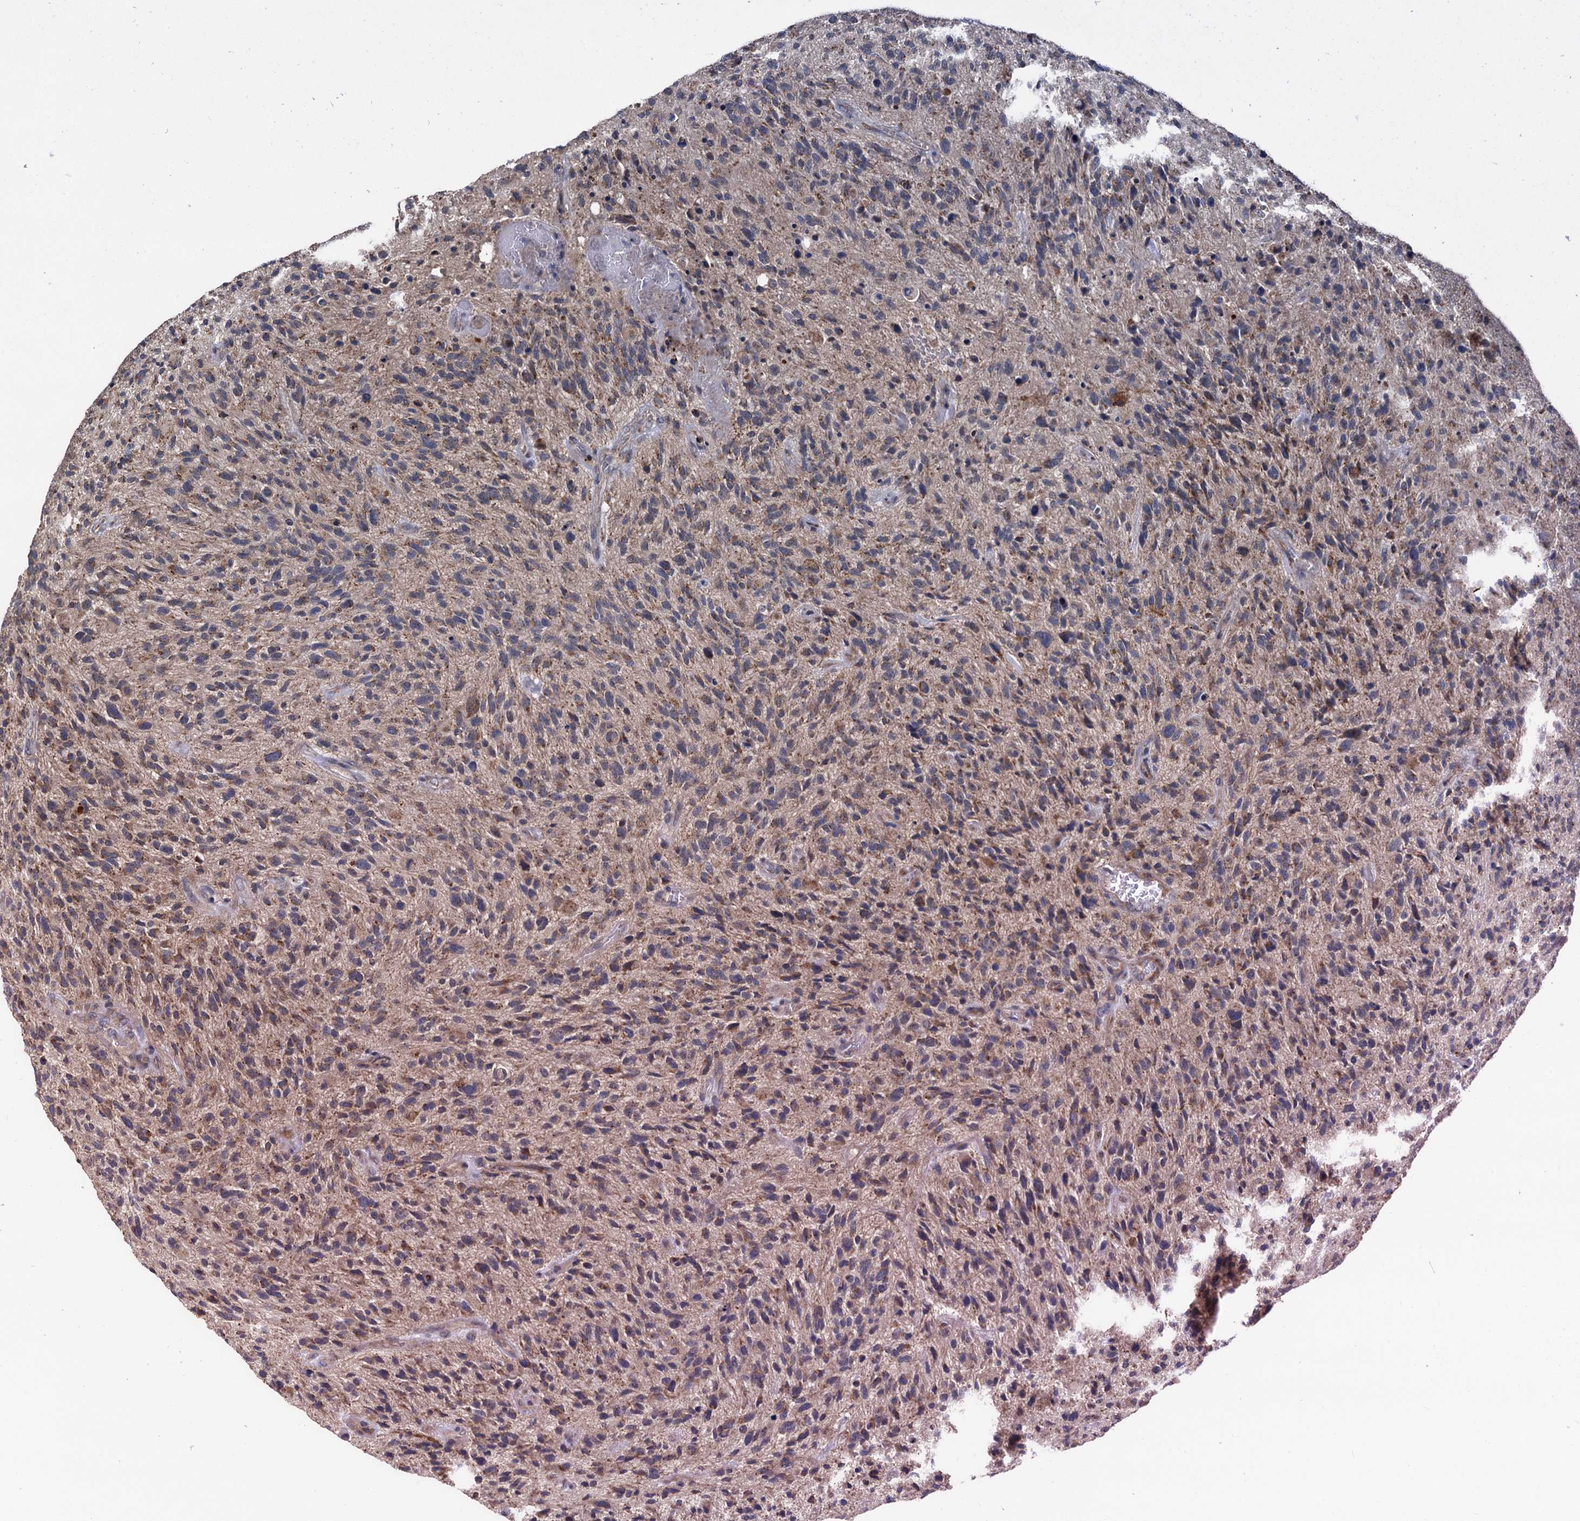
{"staining": {"intensity": "weak", "quantity": ">75%", "location": "cytoplasmic/membranous"}, "tissue": "glioma", "cell_type": "Tumor cells", "image_type": "cancer", "snomed": [{"axis": "morphology", "description": "Glioma, malignant, High grade"}, {"axis": "topography", "description": "Brain"}], "caption": "Human glioma stained for a protein (brown) reveals weak cytoplasmic/membranous positive positivity in about >75% of tumor cells.", "gene": "OTUB1", "patient": {"sex": "male", "age": 47}}